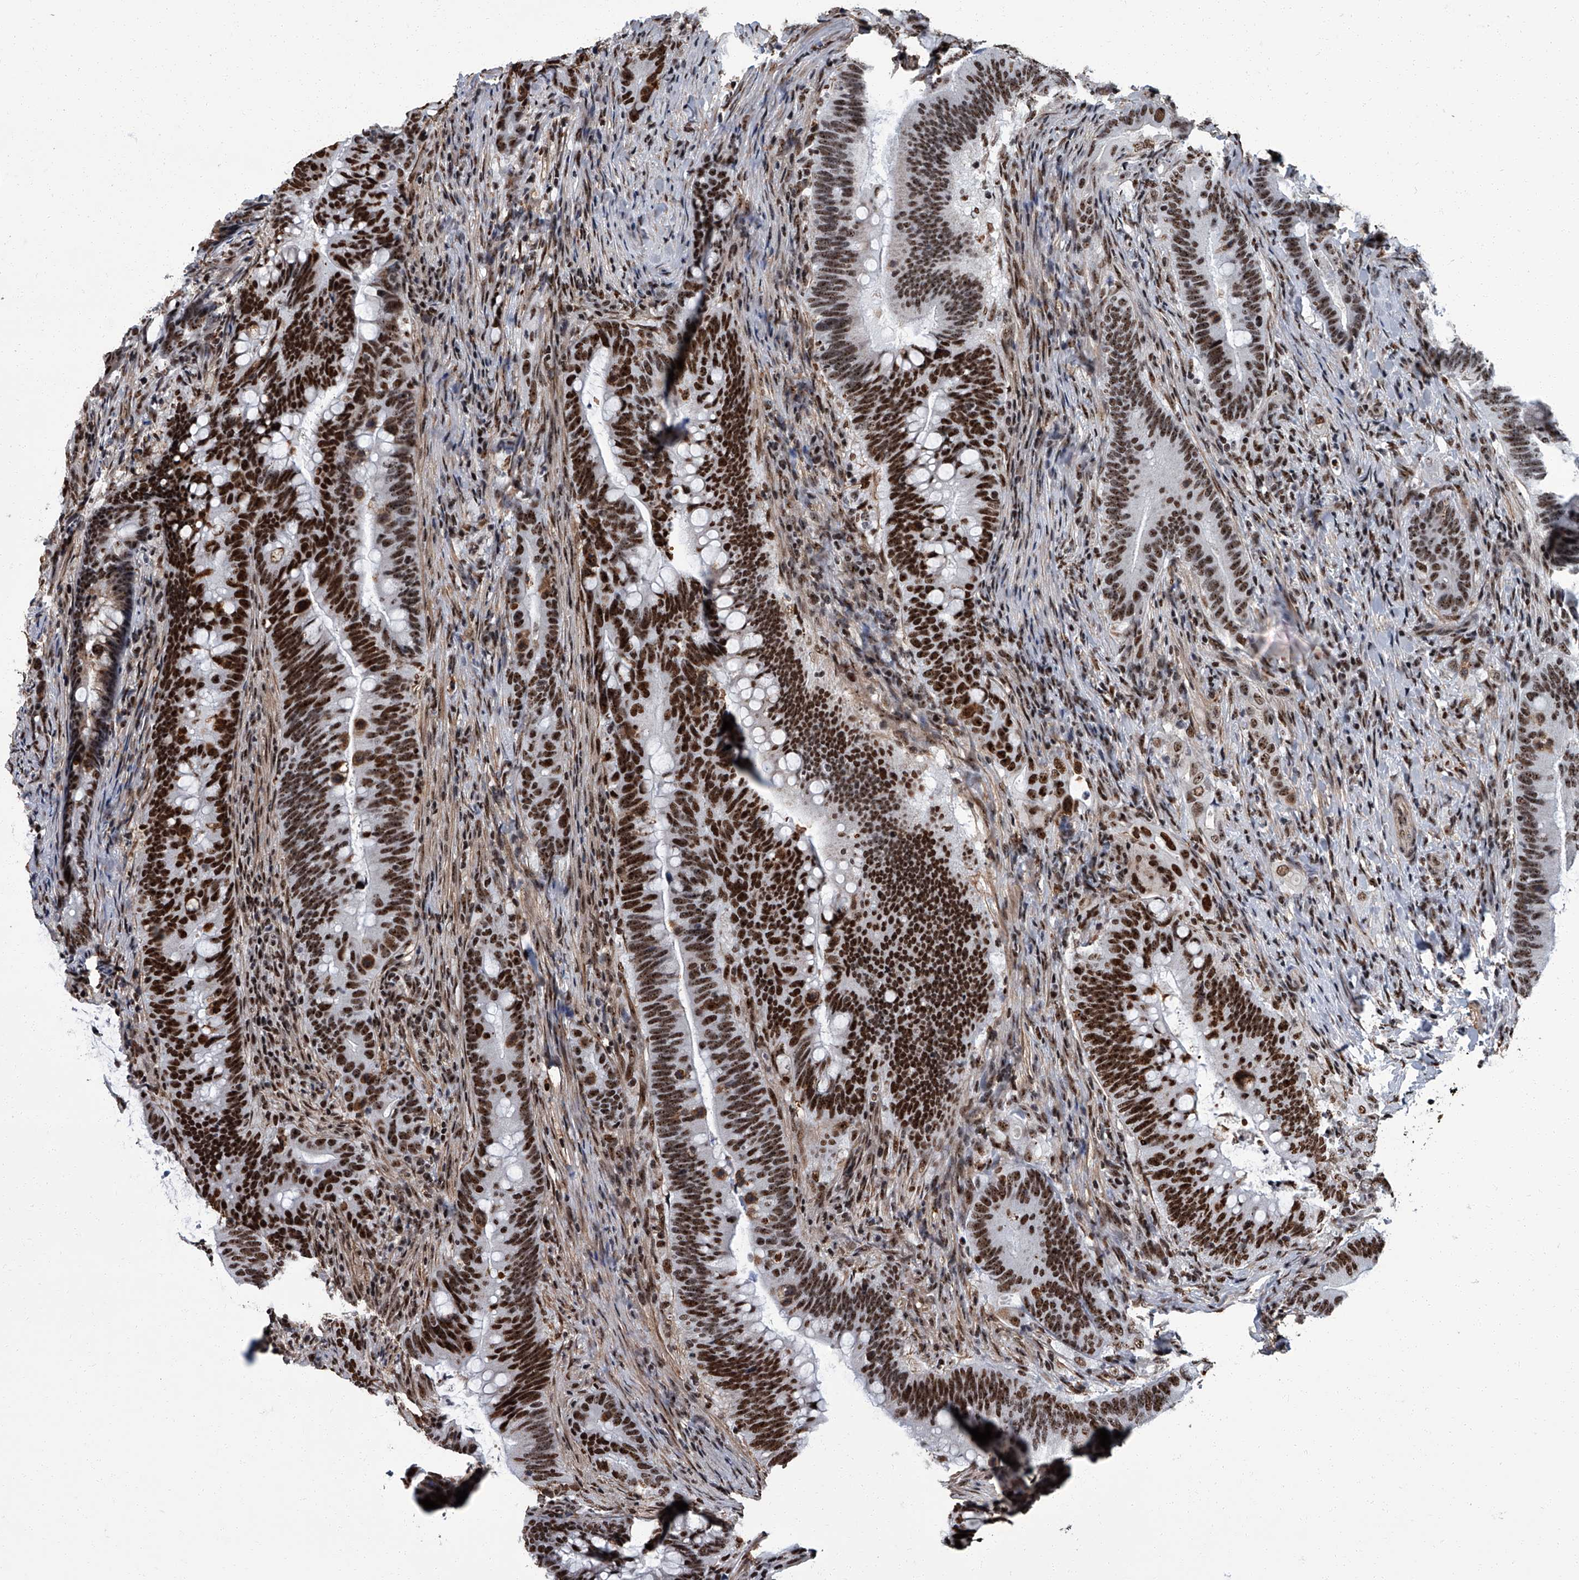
{"staining": {"intensity": "strong", "quantity": ">75%", "location": "nuclear"}, "tissue": "colorectal cancer", "cell_type": "Tumor cells", "image_type": "cancer", "snomed": [{"axis": "morphology", "description": "Adenocarcinoma, NOS"}, {"axis": "topography", "description": "Colon"}], "caption": "Approximately >75% of tumor cells in human adenocarcinoma (colorectal) exhibit strong nuclear protein expression as visualized by brown immunohistochemical staining.", "gene": "ZNF518B", "patient": {"sex": "female", "age": 66}}